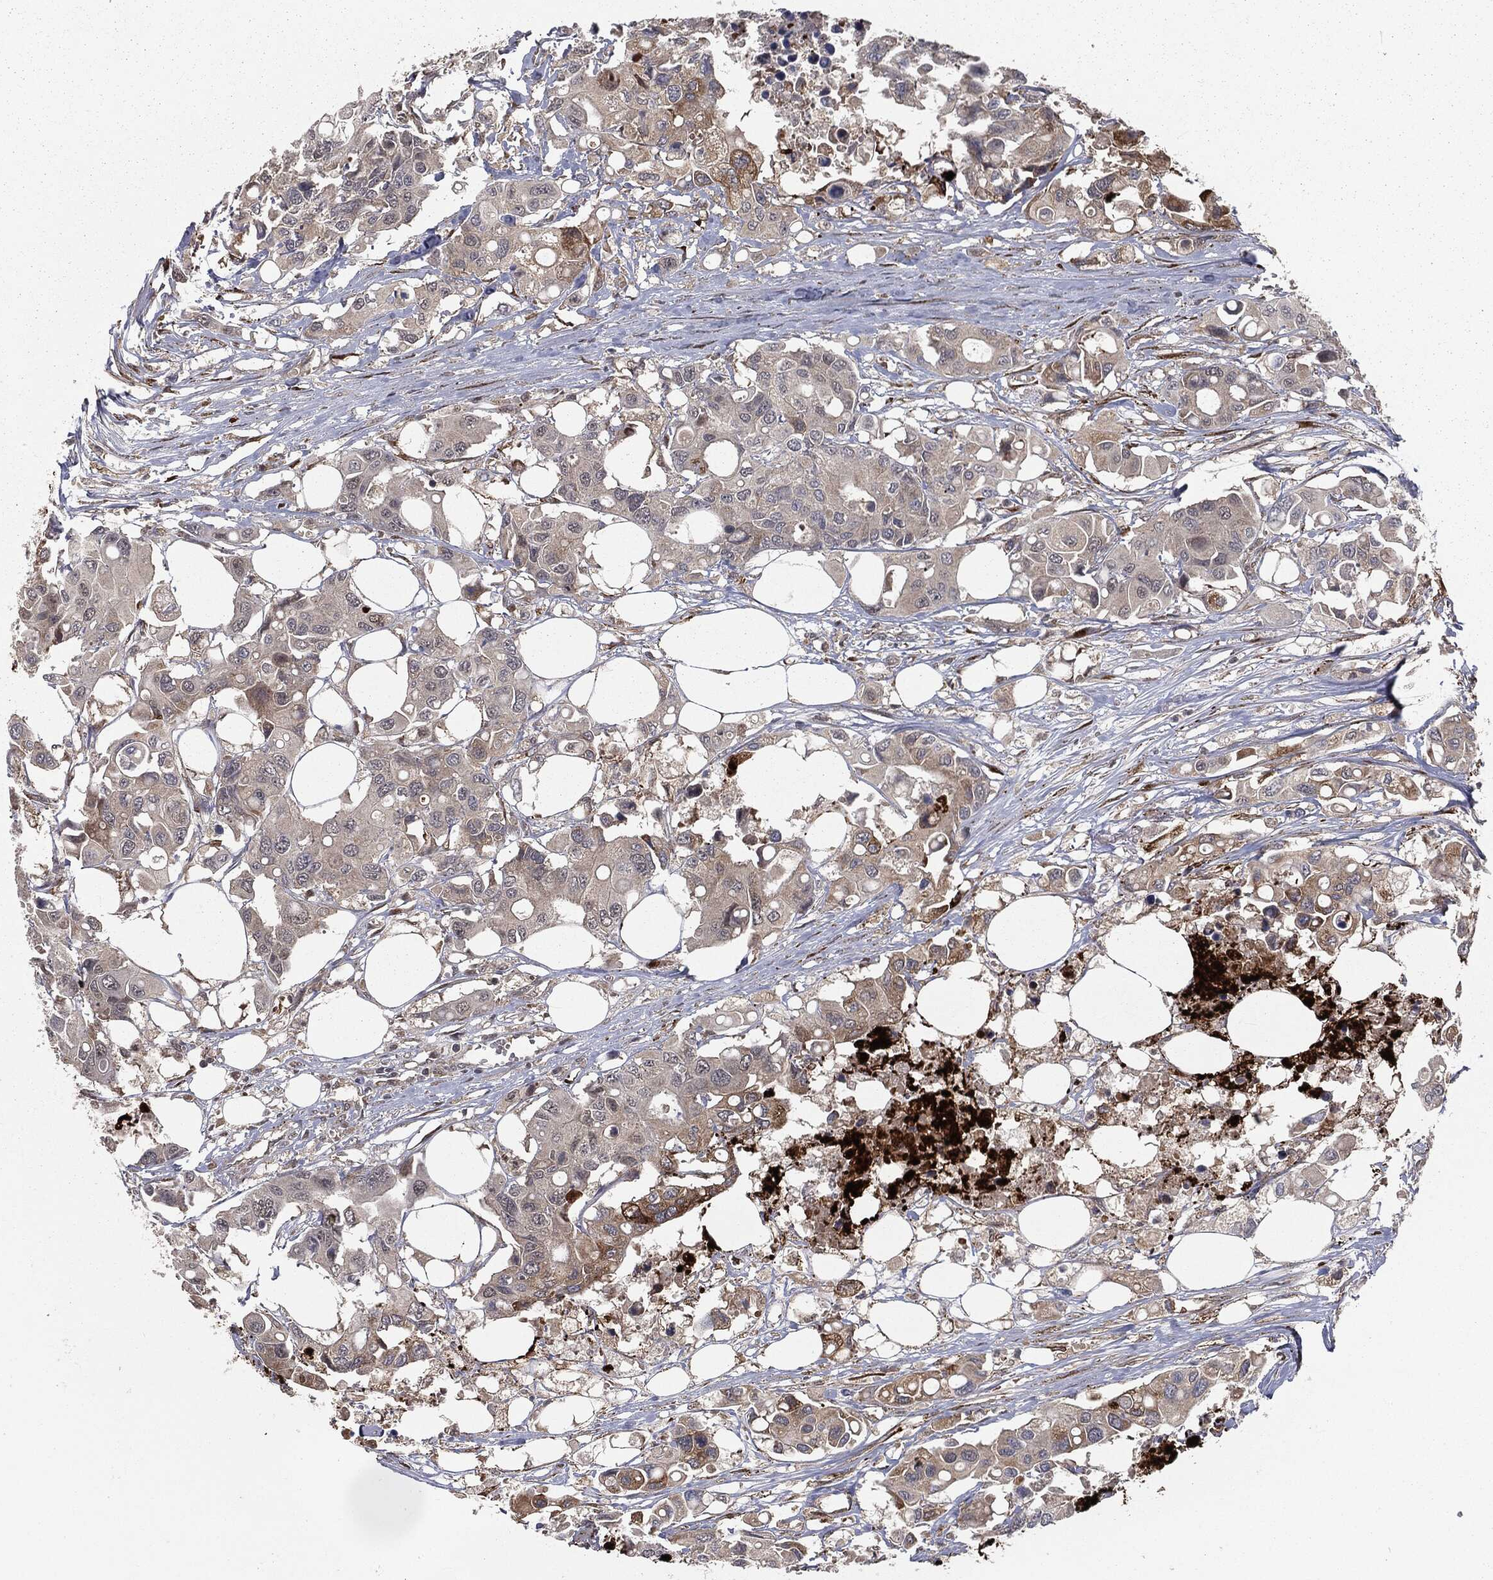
{"staining": {"intensity": "moderate", "quantity": "<25%", "location": "cytoplasmic/membranous,nuclear"}, "tissue": "colorectal cancer", "cell_type": "Tumor cells", "image_type": "cancer", "snomed": [{"axis": "morphology", "description": "Adenocarcinoma, NOS"}, {"axis": "topography", "description": "Colon"}], "caption": "Tumor cells show moderate cytoplasmic/membranous and nuclear positivity in about <25% of cells in colorectal cancer (adenocarcinoma). The staining was performed using DAB, with brown indicating positive protein expression. Nuclei are stained blue with hematoxylin.", "gene": "FBXO7", "patient": {"sex": "male", "age": 77}}